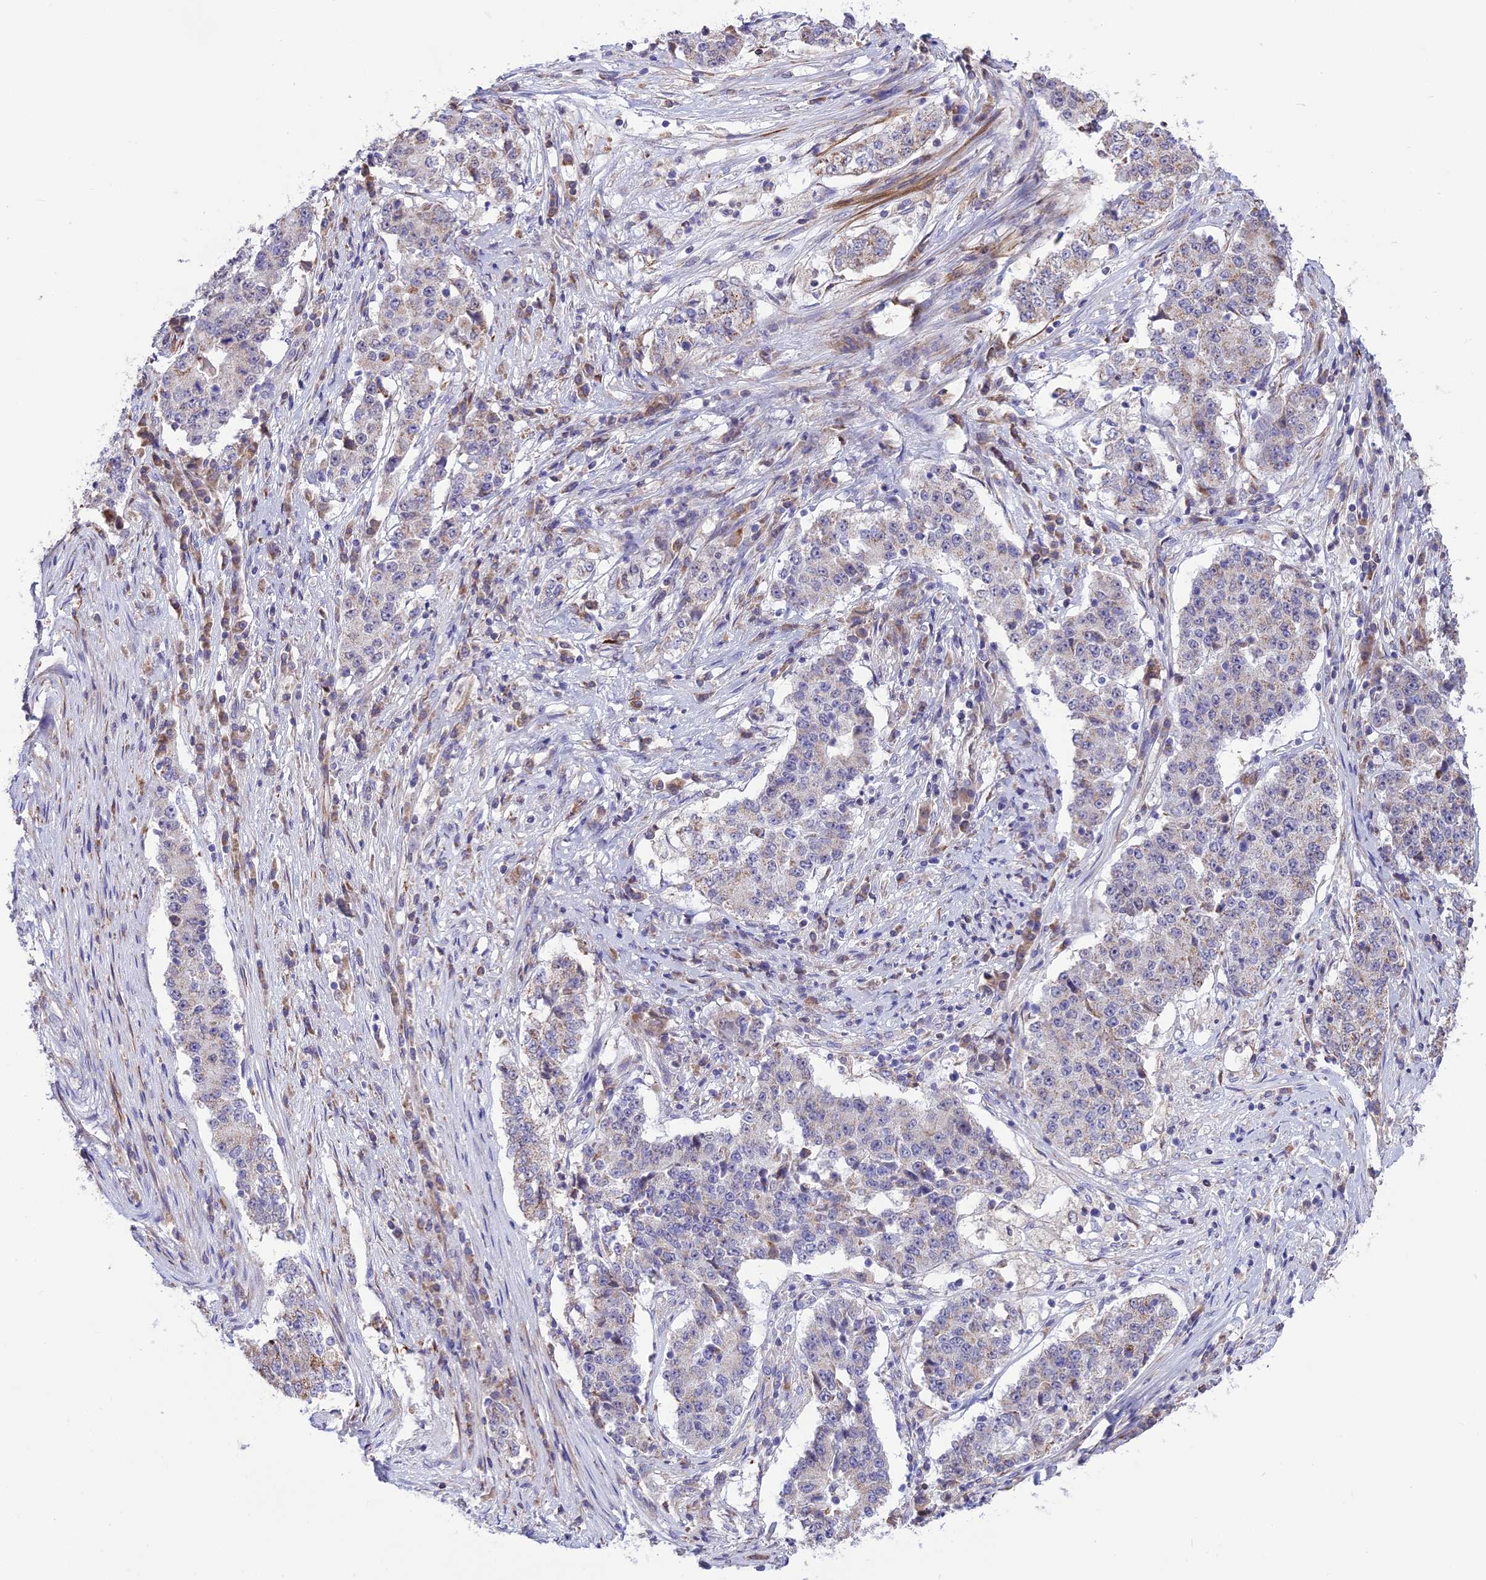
{"staining": {"intensity": "negative", "quantity": "none", "location": "none"}, "tissue": "stomach cancer", "cell_type": "Tumor cells", "image_type": "cancer", "snomed": [{"axis": "morphology", "description": "Adenocarcinoma, NOS"}, {"axis": "topography", "description": "Stomach"}], "caption": "An immunohistochemistry (IHC) micrograph of stomach cancer is shown. There is no staining in tumor cells of stomach cancer.", "gene": "DOC2B", "patient": {"sex": "male", "age": 59}}